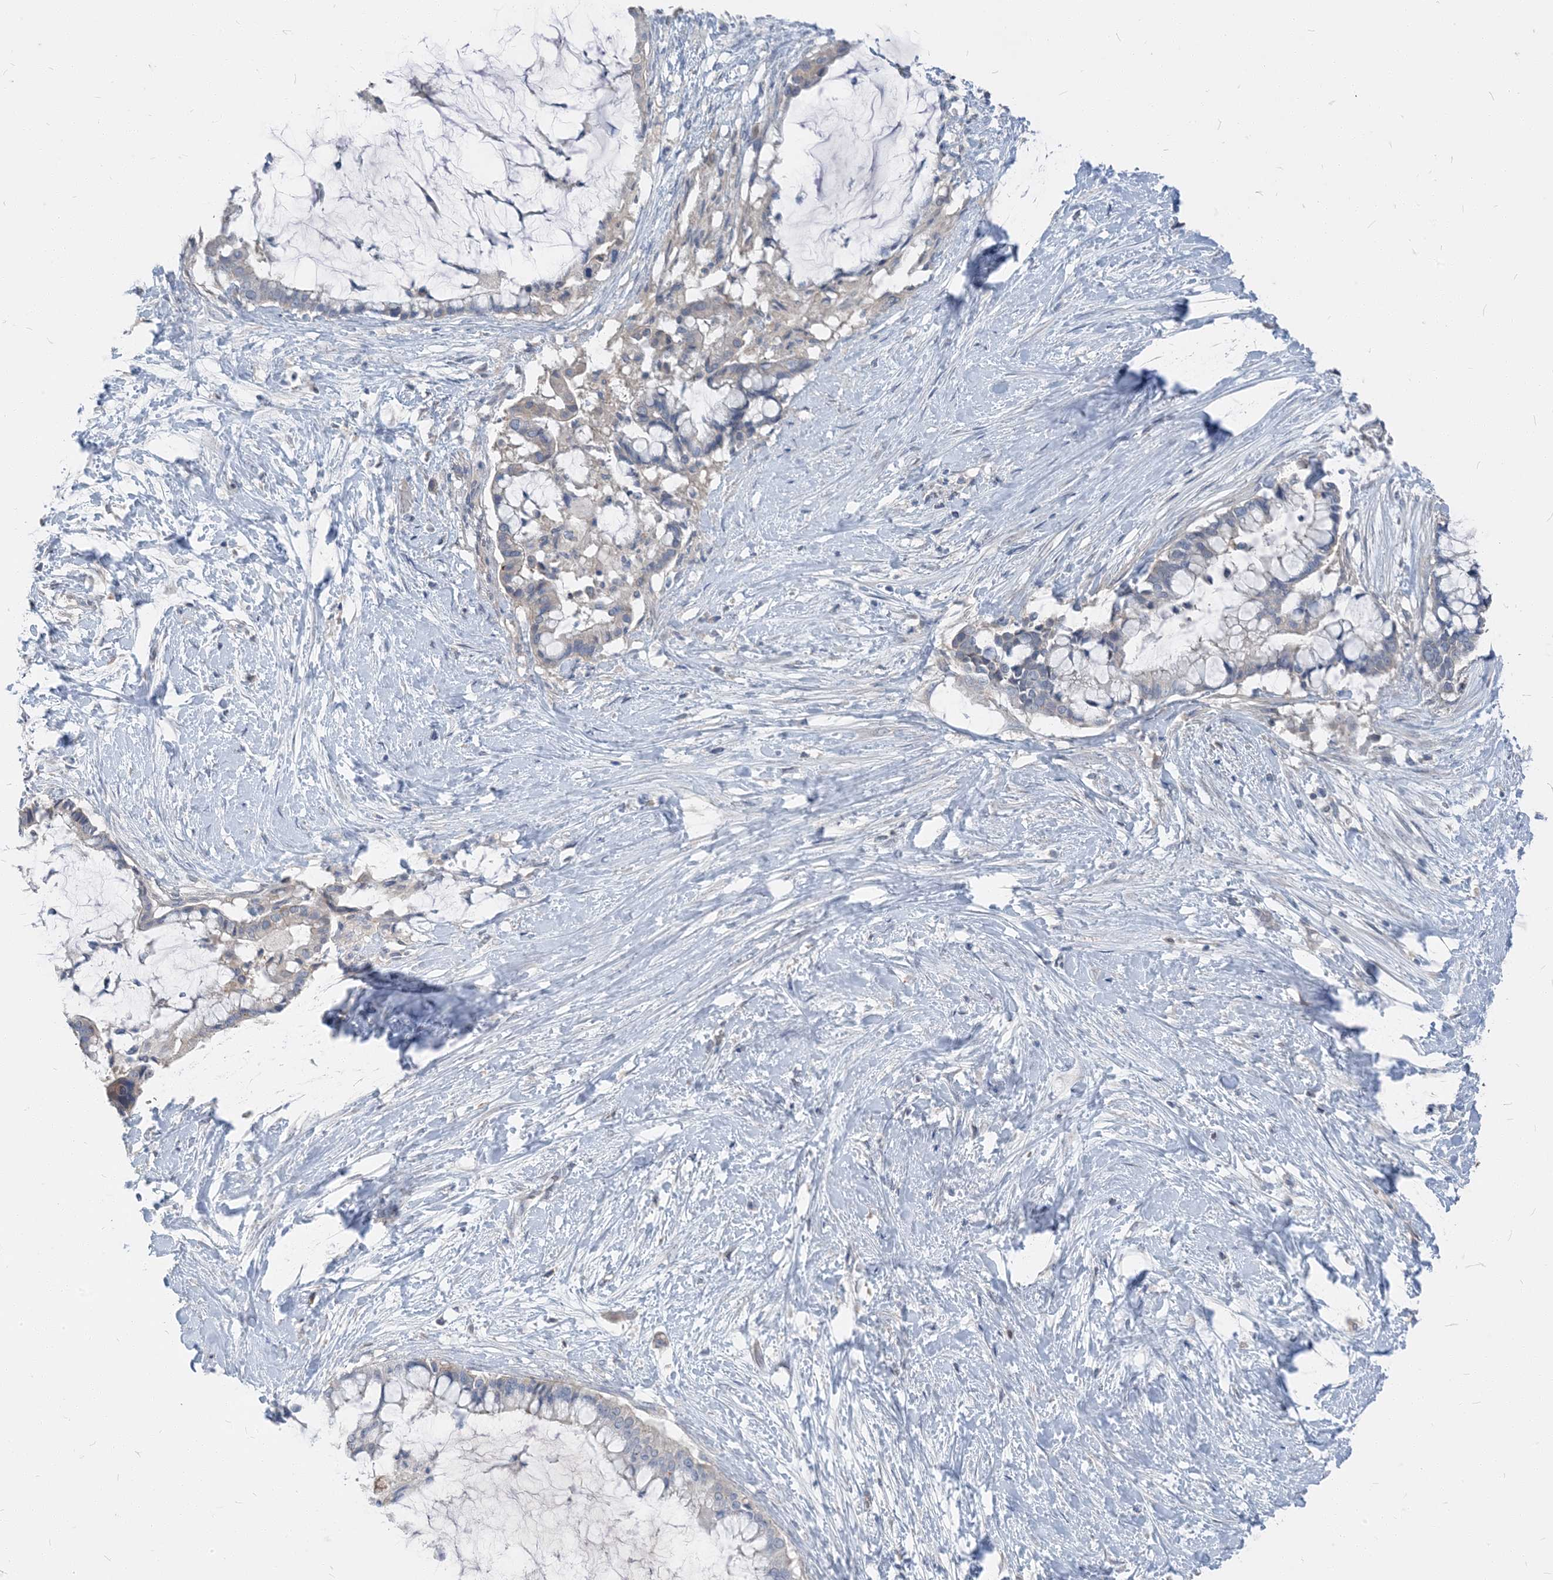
{"staining": {"intensity": "negative", "quantity": "none", "location": "none"}, "tissue": "pancreatic cancer", "cell_type": "Tumor cells", "image_type": "cancer", "snomed": [{"axis": "morphology", "description": "Adenocarcinoma, NOS"}, {"axis": "topography", "description": "Pancreas"}], "caption": "This is an immunohistochemistry photomicrograph of human pancreatic cancer (adenocarcinoma). There is no positivity in tumor cells.", "gene": "NCOA7", "patient": {"sex": "male", "age": 41}}